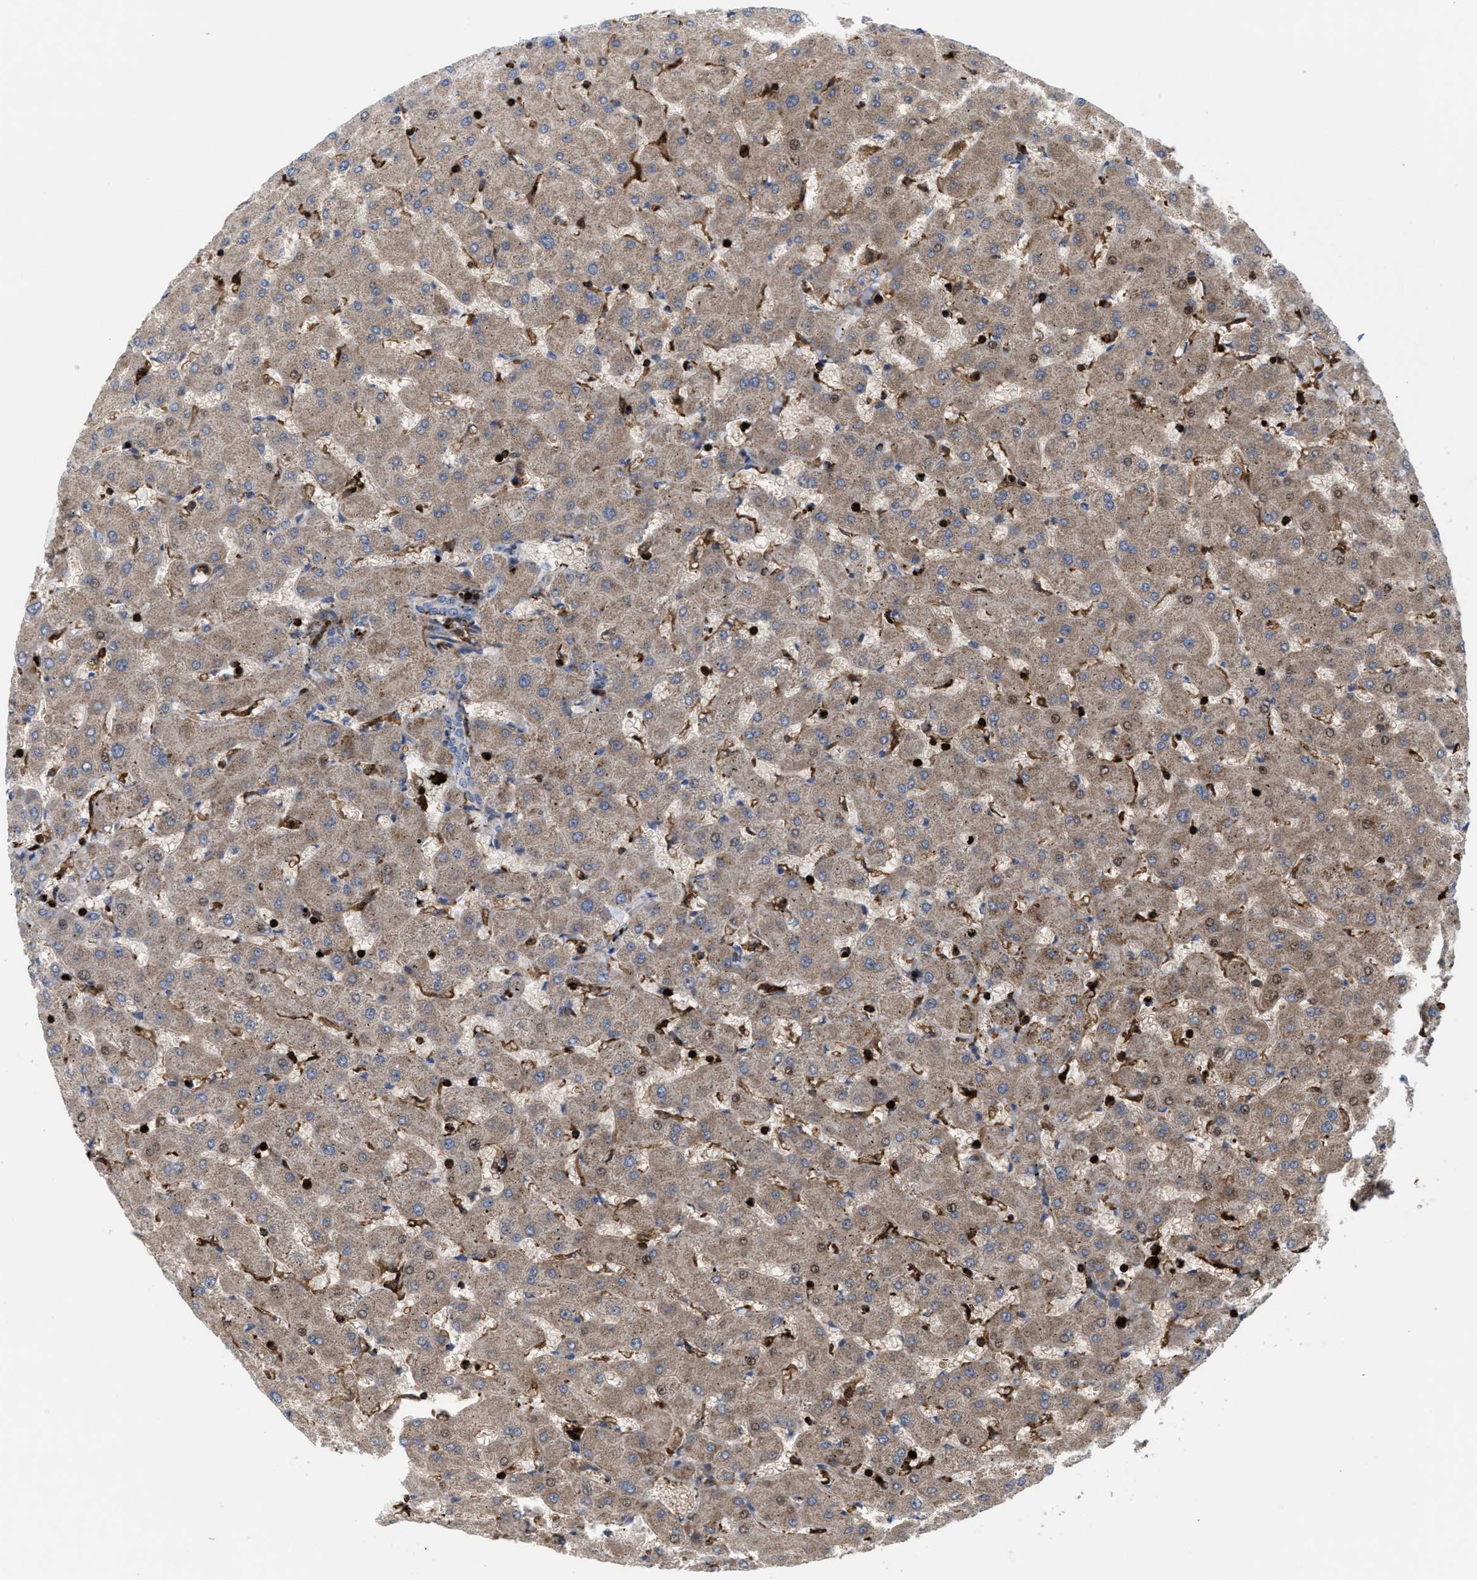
{"staining": {"intensity": "negative", "quantity": "none", "location": "none"}, "tissue": "liver", "cell_type": "Cholangiocytes", "image_type": "normal", "snomed": [{"axis": "morphology", "description": "Normal tissue, NOS"}, {"axis": "topography", "description": "Liver"}], "caption": "High magnification brightfield microscopy of normal liver stained with DAB (3,3'-diaminobenzidine) (brown) and counterstained with hematoxylin (blue): cholangiocytes show no significant expression.", "gene": "PTPRE", "patient": {"sex": "female", "age": 63}}